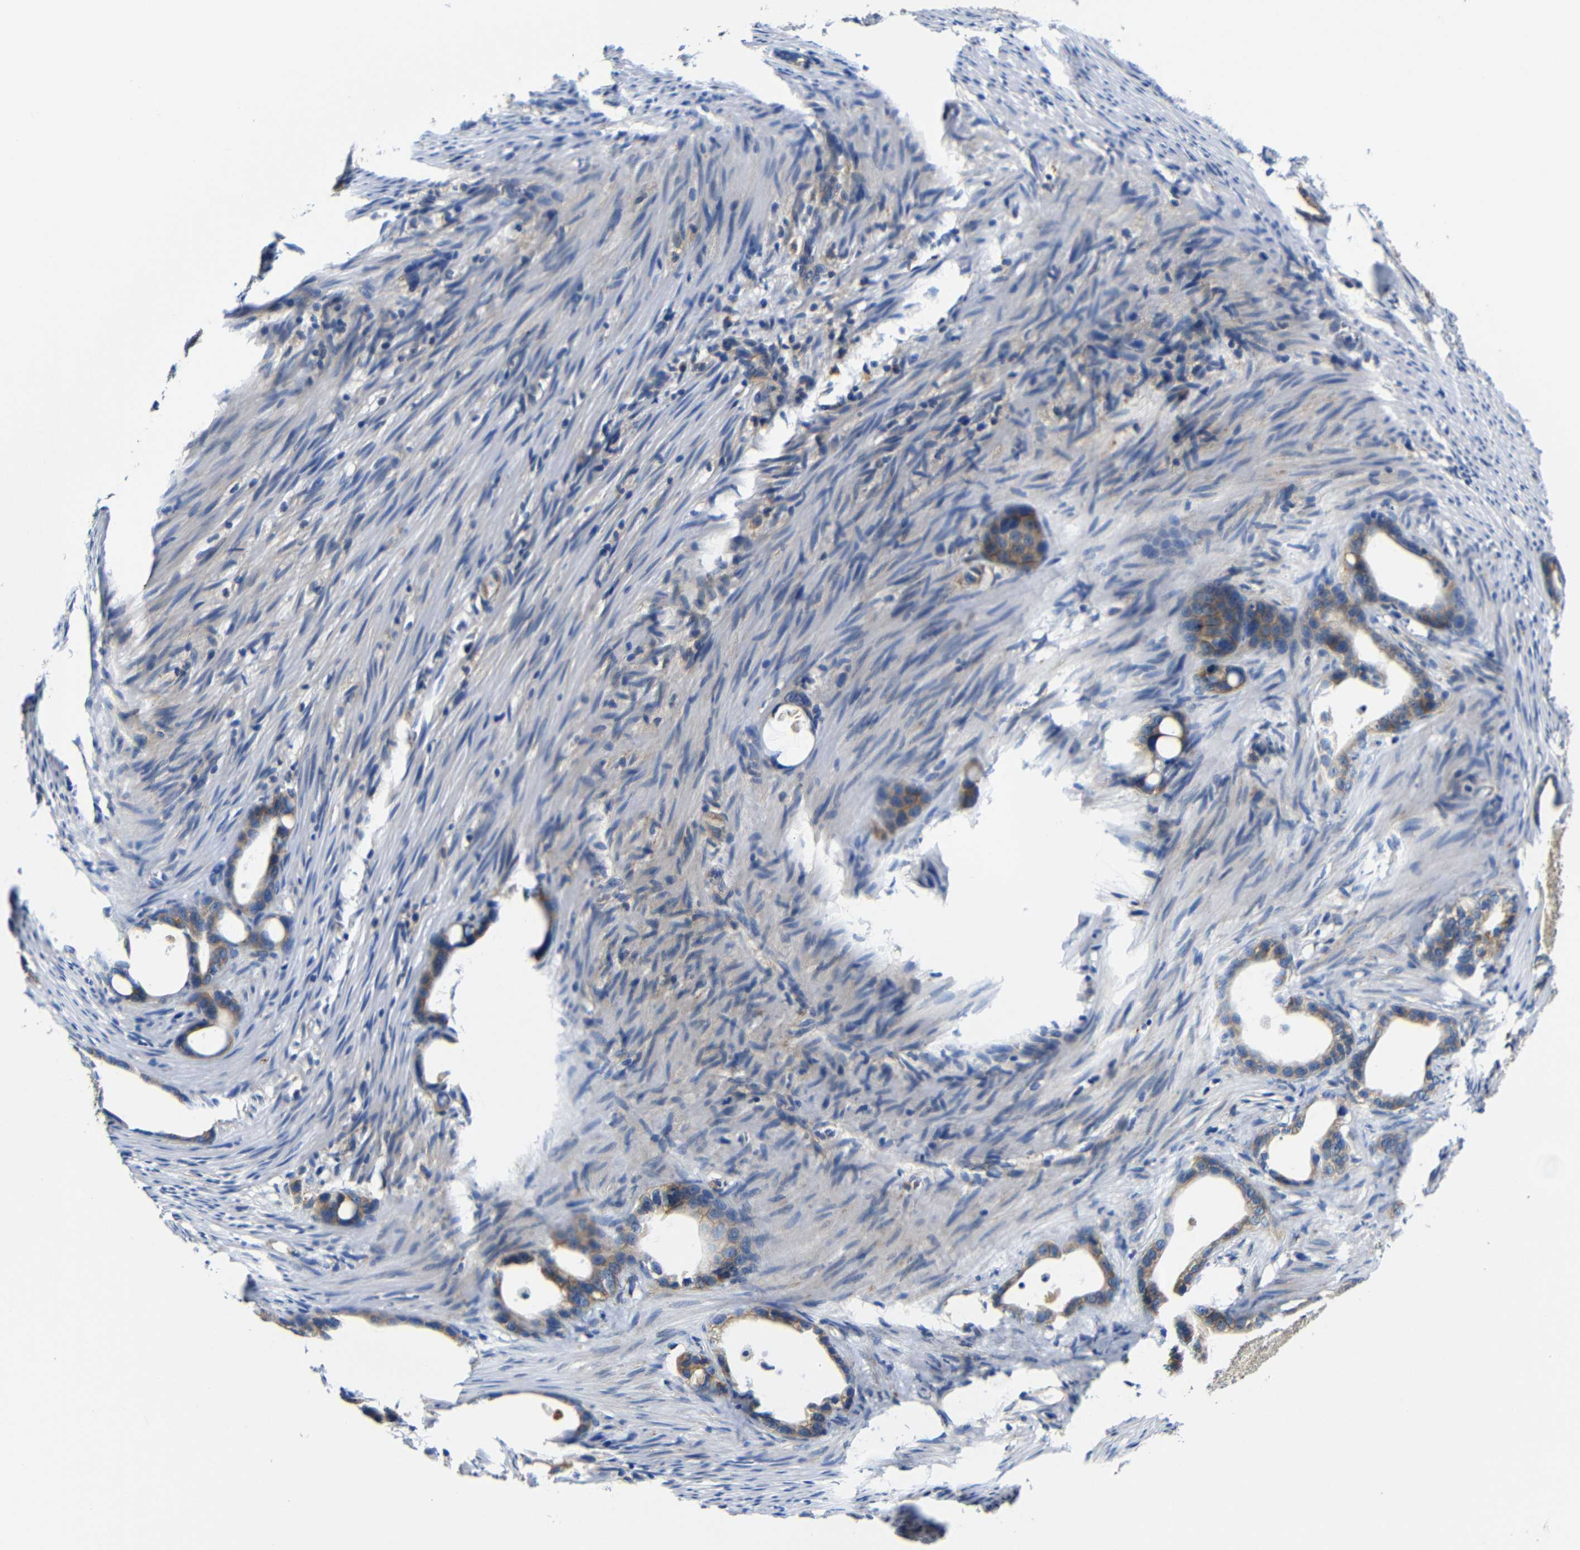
{"staining": {"intensity": "weak", "quantity": ">75%", "location": "cytoplasmic/membranous"}, "tissue": "stomach cancer", "cell_type": "Tumor cells", "image_type": "cancer", "snomed": [{"axis": "morphology", "description": "Adenocarcinoma, NOS"}, {"axis": "topography", "description": "Stomach"}], "caption": "A brown stain highlights weak cytoplasmic/membranous staining of a protein in stomach cancer tumor cells.", "gene": "CLCC1", "patient": {"sex": "female", "age": 75}}